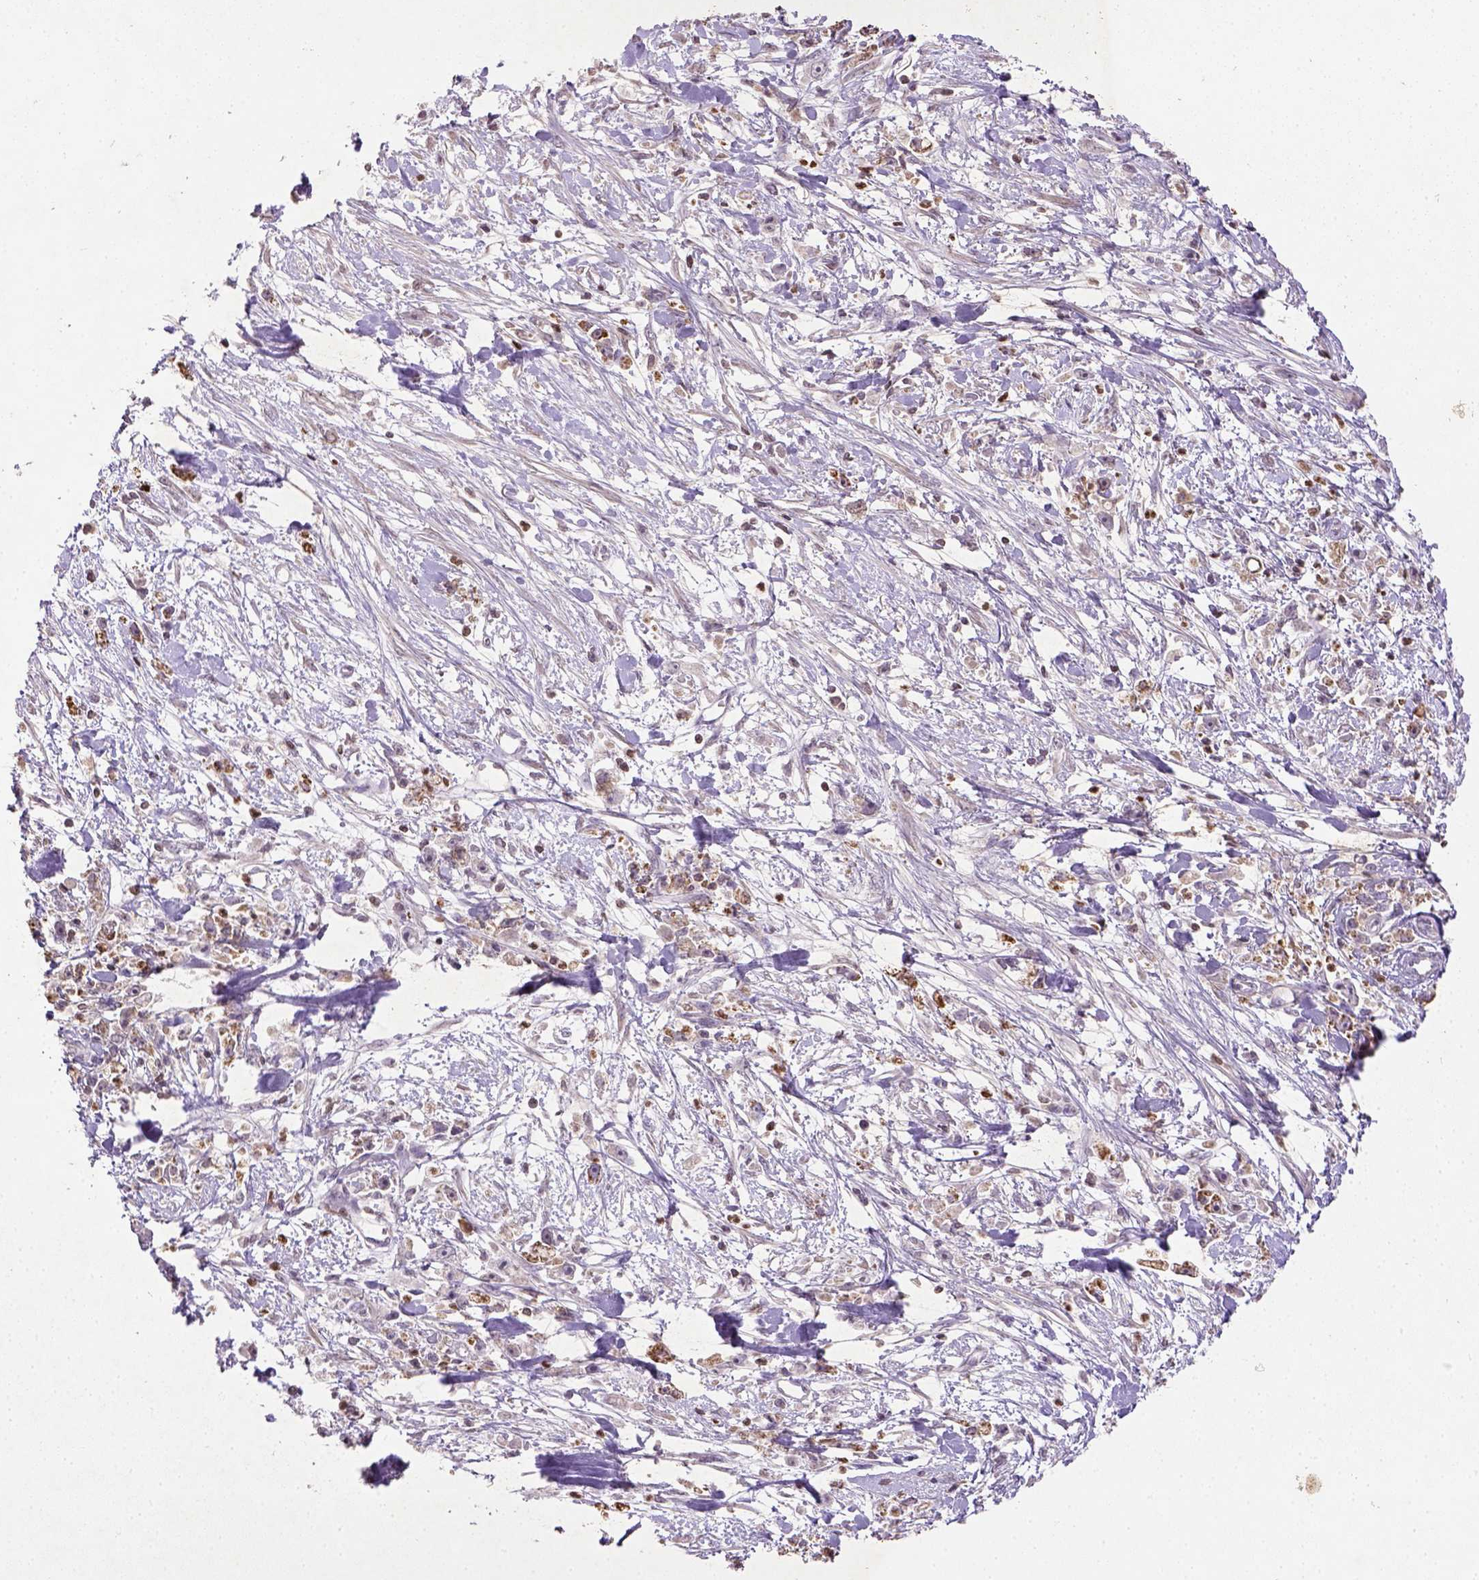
{"staining": {"intensity": "negative", "quantity": "none", "location": "none"}, "tissue": "stomach cancer", "cell_type": "Tumor cells", "image_type": "cancer", "snomed": [{"axis": "morphology", "description": "Adenocarcinoma, NOS"}, {"axis": "topography", "description": "Stomach"}], "caption": "This is a photomicrograph of immunohistochemistry staining of stomach cancer, which shows no positivity in tumor cells. Nuclei are stained in blue.", "gene": "NUDT3", "patient": {"sex": "female", "age": 59}}